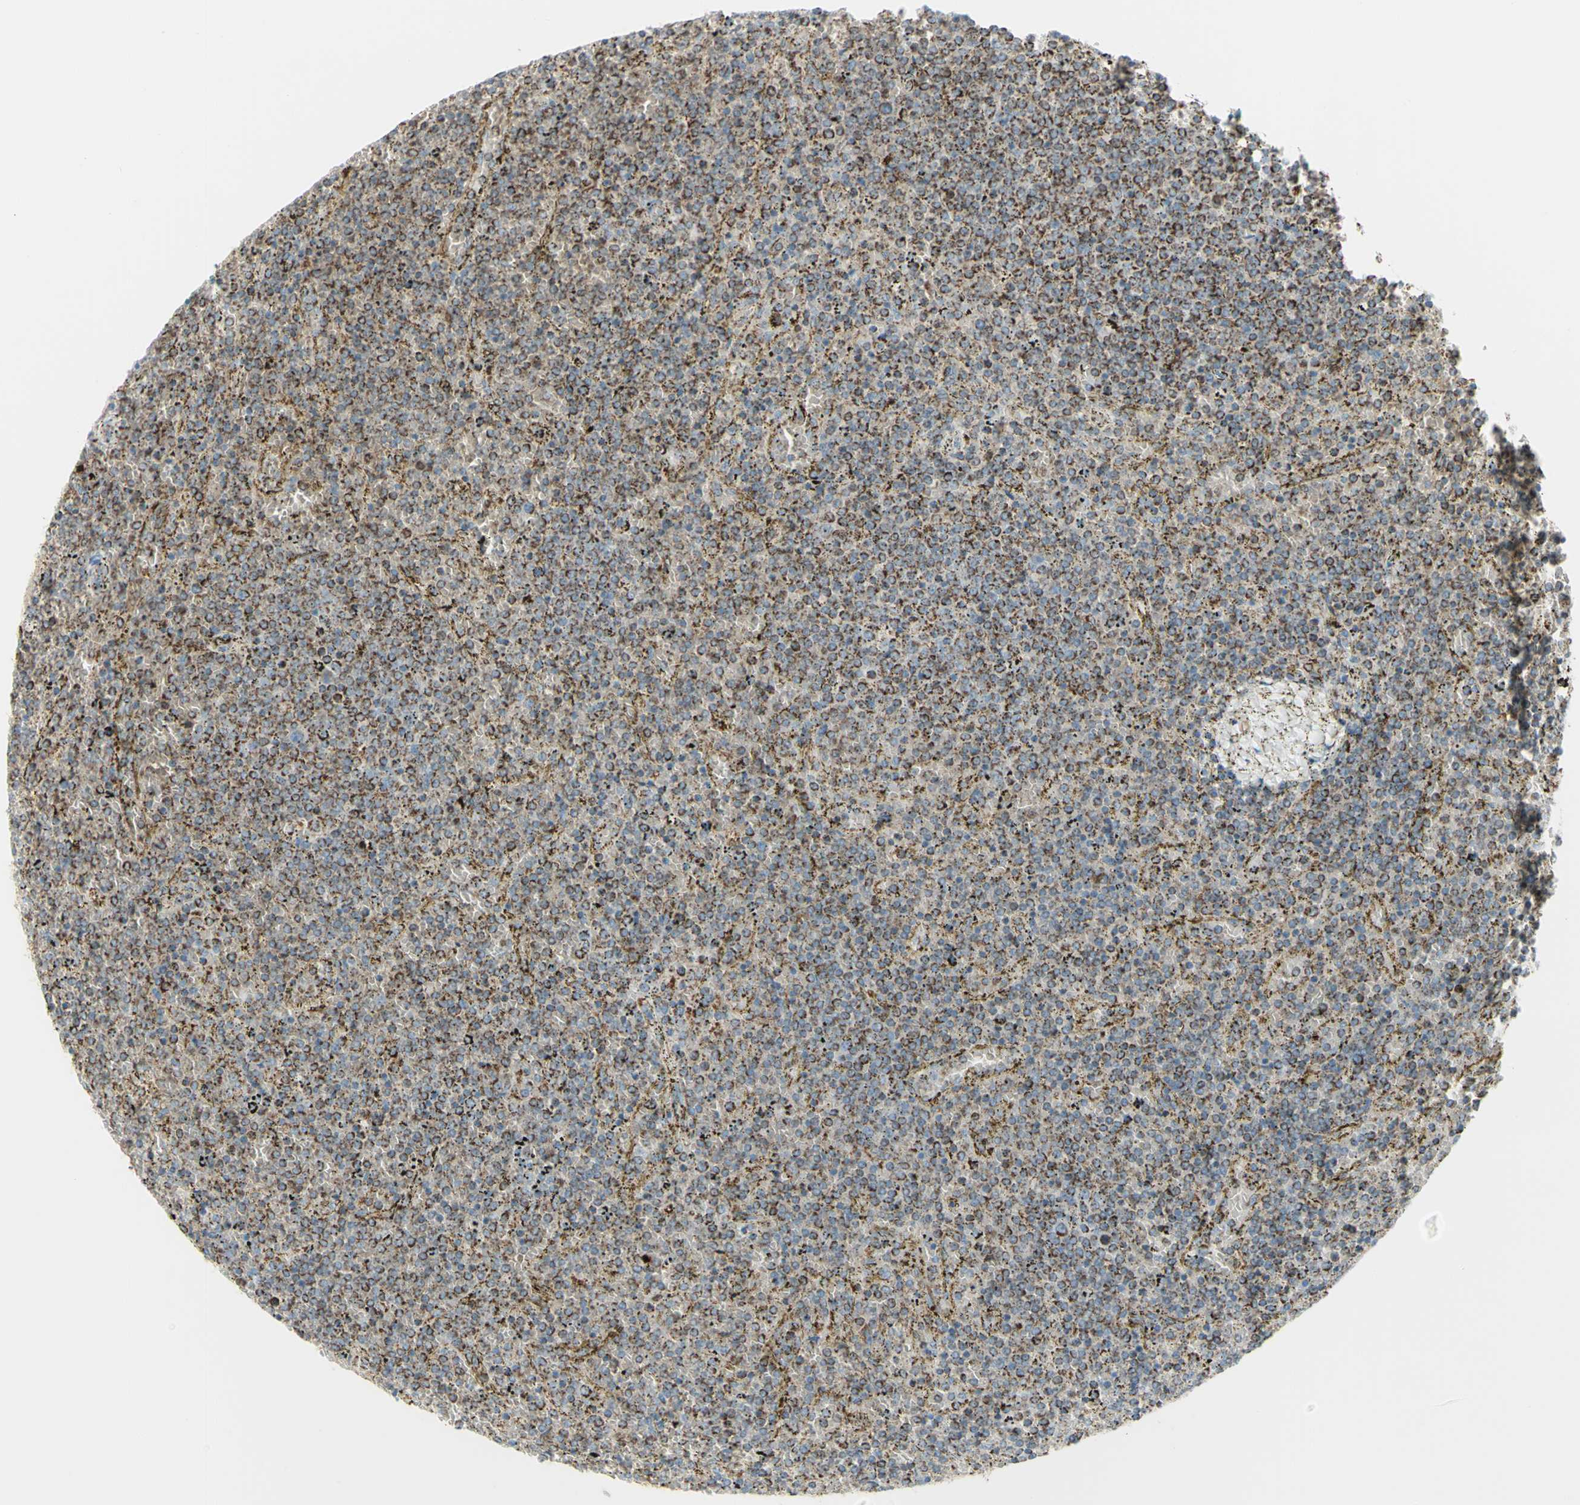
{"staining": {"intensity": "strong", "quantity": "25%-75%", "location": "cytoplasmic/membranous"}, "tissue": "lymphoma", "cell_type": "Tumor cells", "image_type": "cancer", "snomed": [{"axis": "morphology", "description": "Malignant lymphoma, non-Hodgkin's type, Low grade"}, {"axis": "topography", "description": "Spleen"}], "caption": "Strong cytoplasmic/membranous positivity for a protein is identified in approximately 25%-75% of tumor cells of low-grade malignant lymphoma, non-Hodgkin's type using immunohistochemistry.", "gene": "LETM1", "patient": {"sex": "female", "age": 77}}